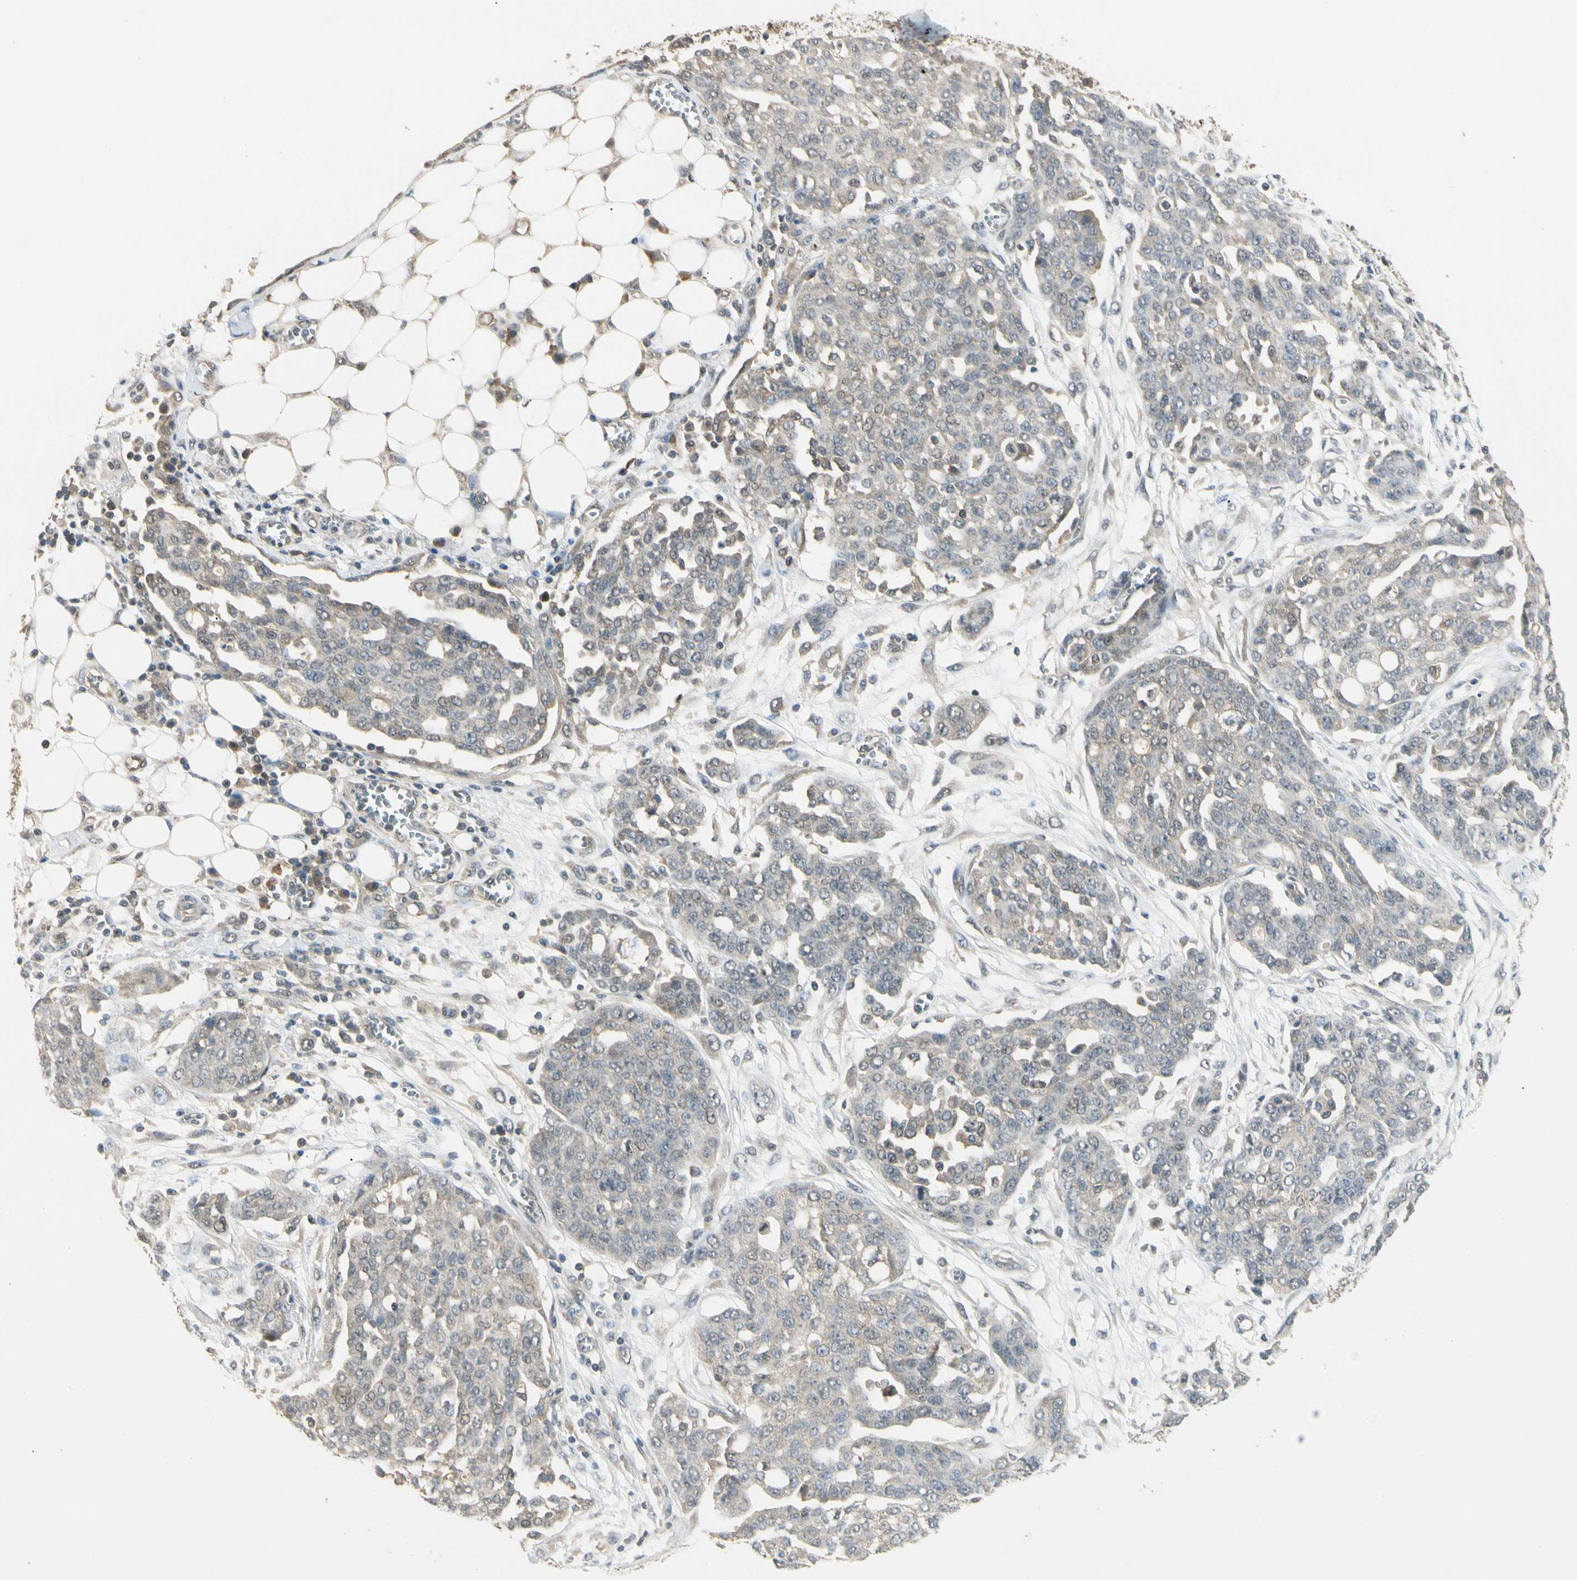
{"staining": {"intensity": "weak", "quantity": "25%-75%", "location": "cytoplasmic/membranous"}, "tissue": "ovarian cancer", "cell_type": "Tumor cells", "image_type": "cancer", "snomed": [{"axis": "morphology", "description": "Cystadenocarcinoma, serous, NOS"}, {"axis": "topography", "description": "Soft tissue"}, {"axis": "topography", "description": "Ovary"}], "caption": "An image of ovarian cancer stained for a protein displays weak cytoplasmic/membranous brown staining in tumor cells.", "gene": "SGCA", "patient": {"sex": "female", "age": 57}}